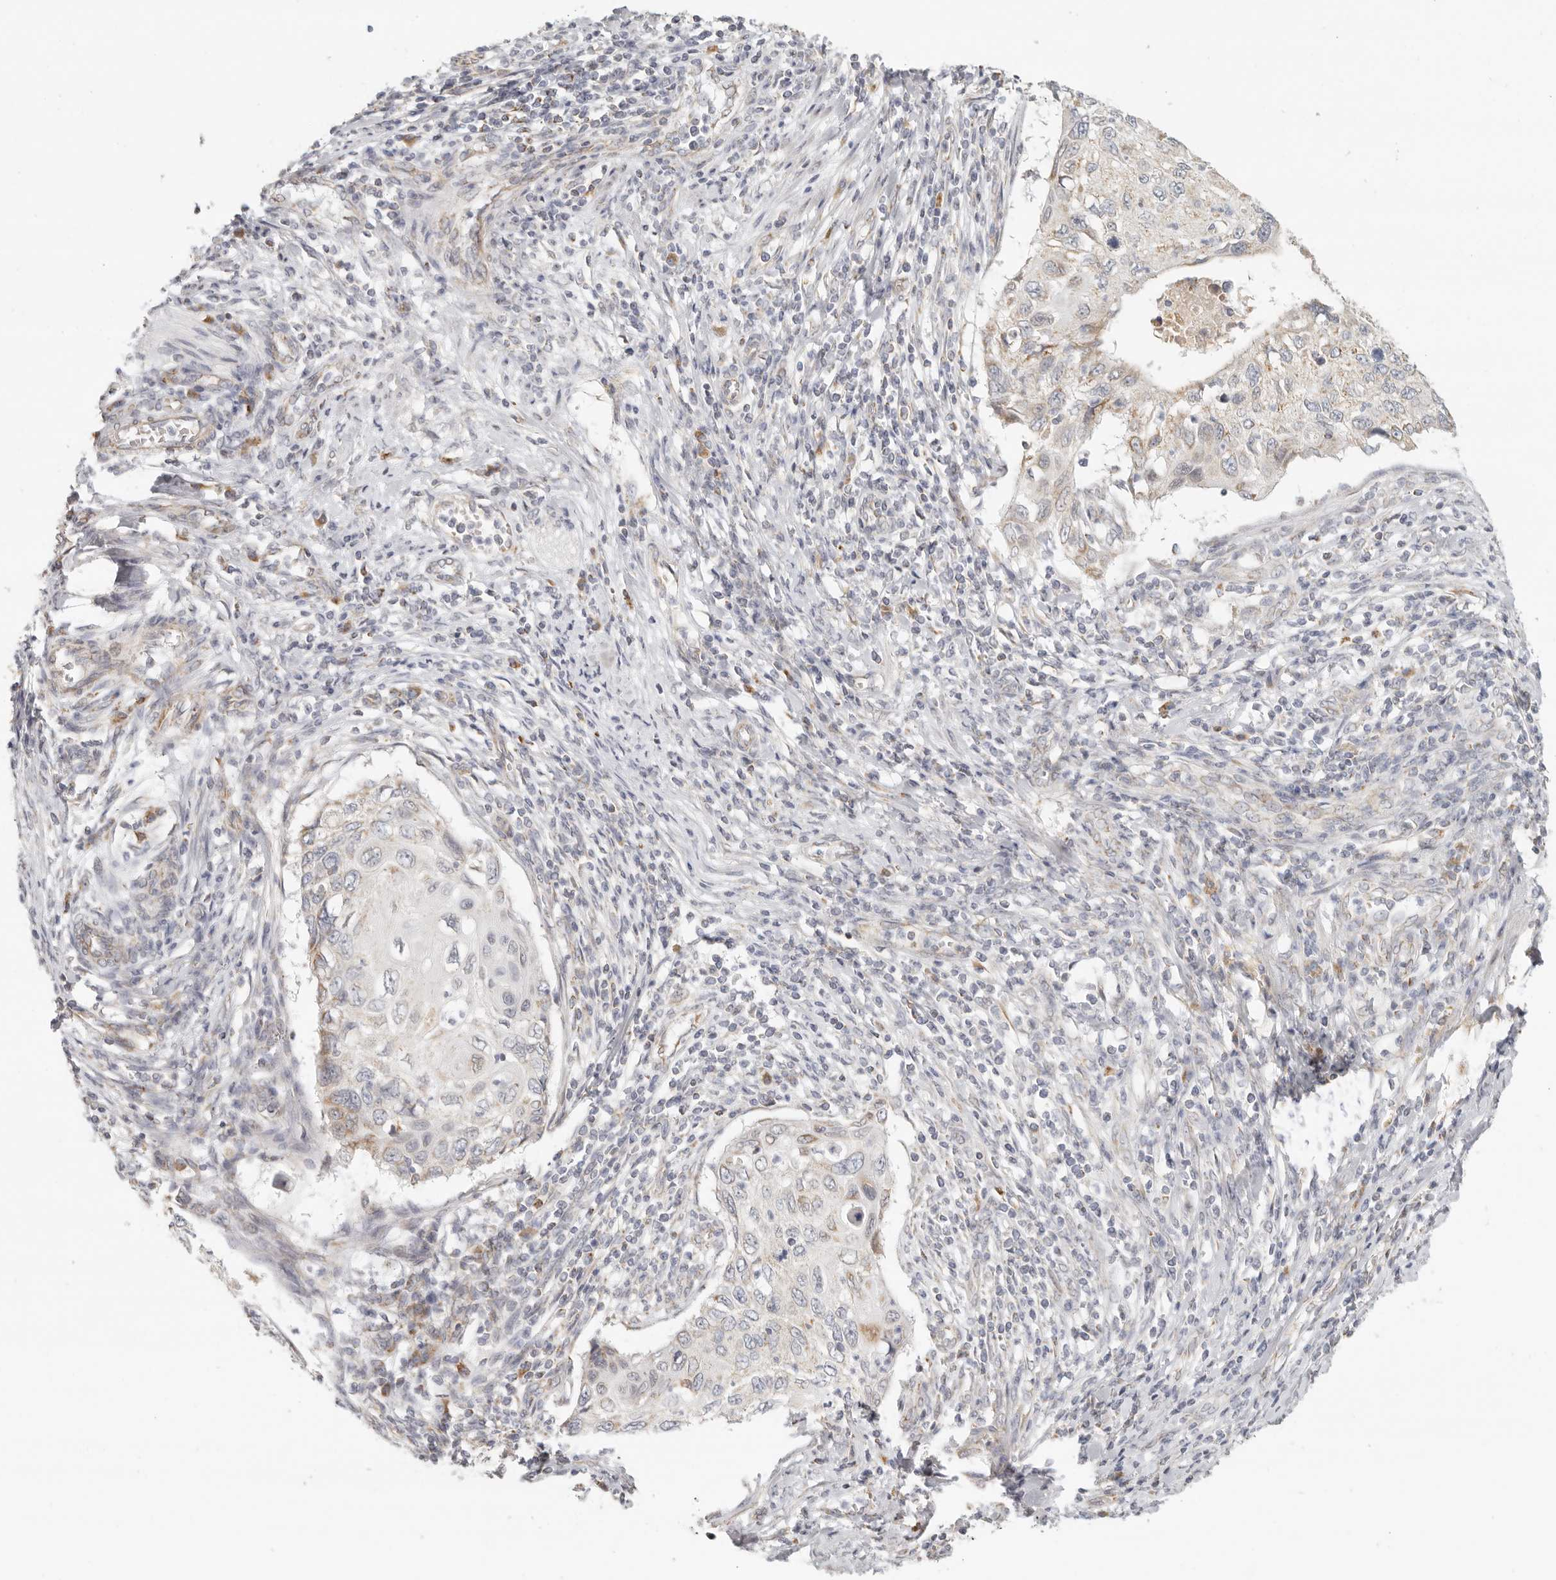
{"staining": {"intensity": "weak", "quantity": "25%-75%", "location": "cytoplasmic/membranous"}, "tissue": "cervical cancer", "cell_type": "Tumor cells", "image_type": "cancer", "snomed": [{"axis": "morphology", "description": "Squamous cell carcinoma, NOS"}, {"axis": "topography", "description": "Cervix"}], "caption": "The immunohistochemical stain highlights weak cytoplasmic/membranous positivity in tumor cells of squamous cell carcinoma (cervical) tissue.", "gene": "KDF1", "patient": {"sex": "female", "age": 70}}